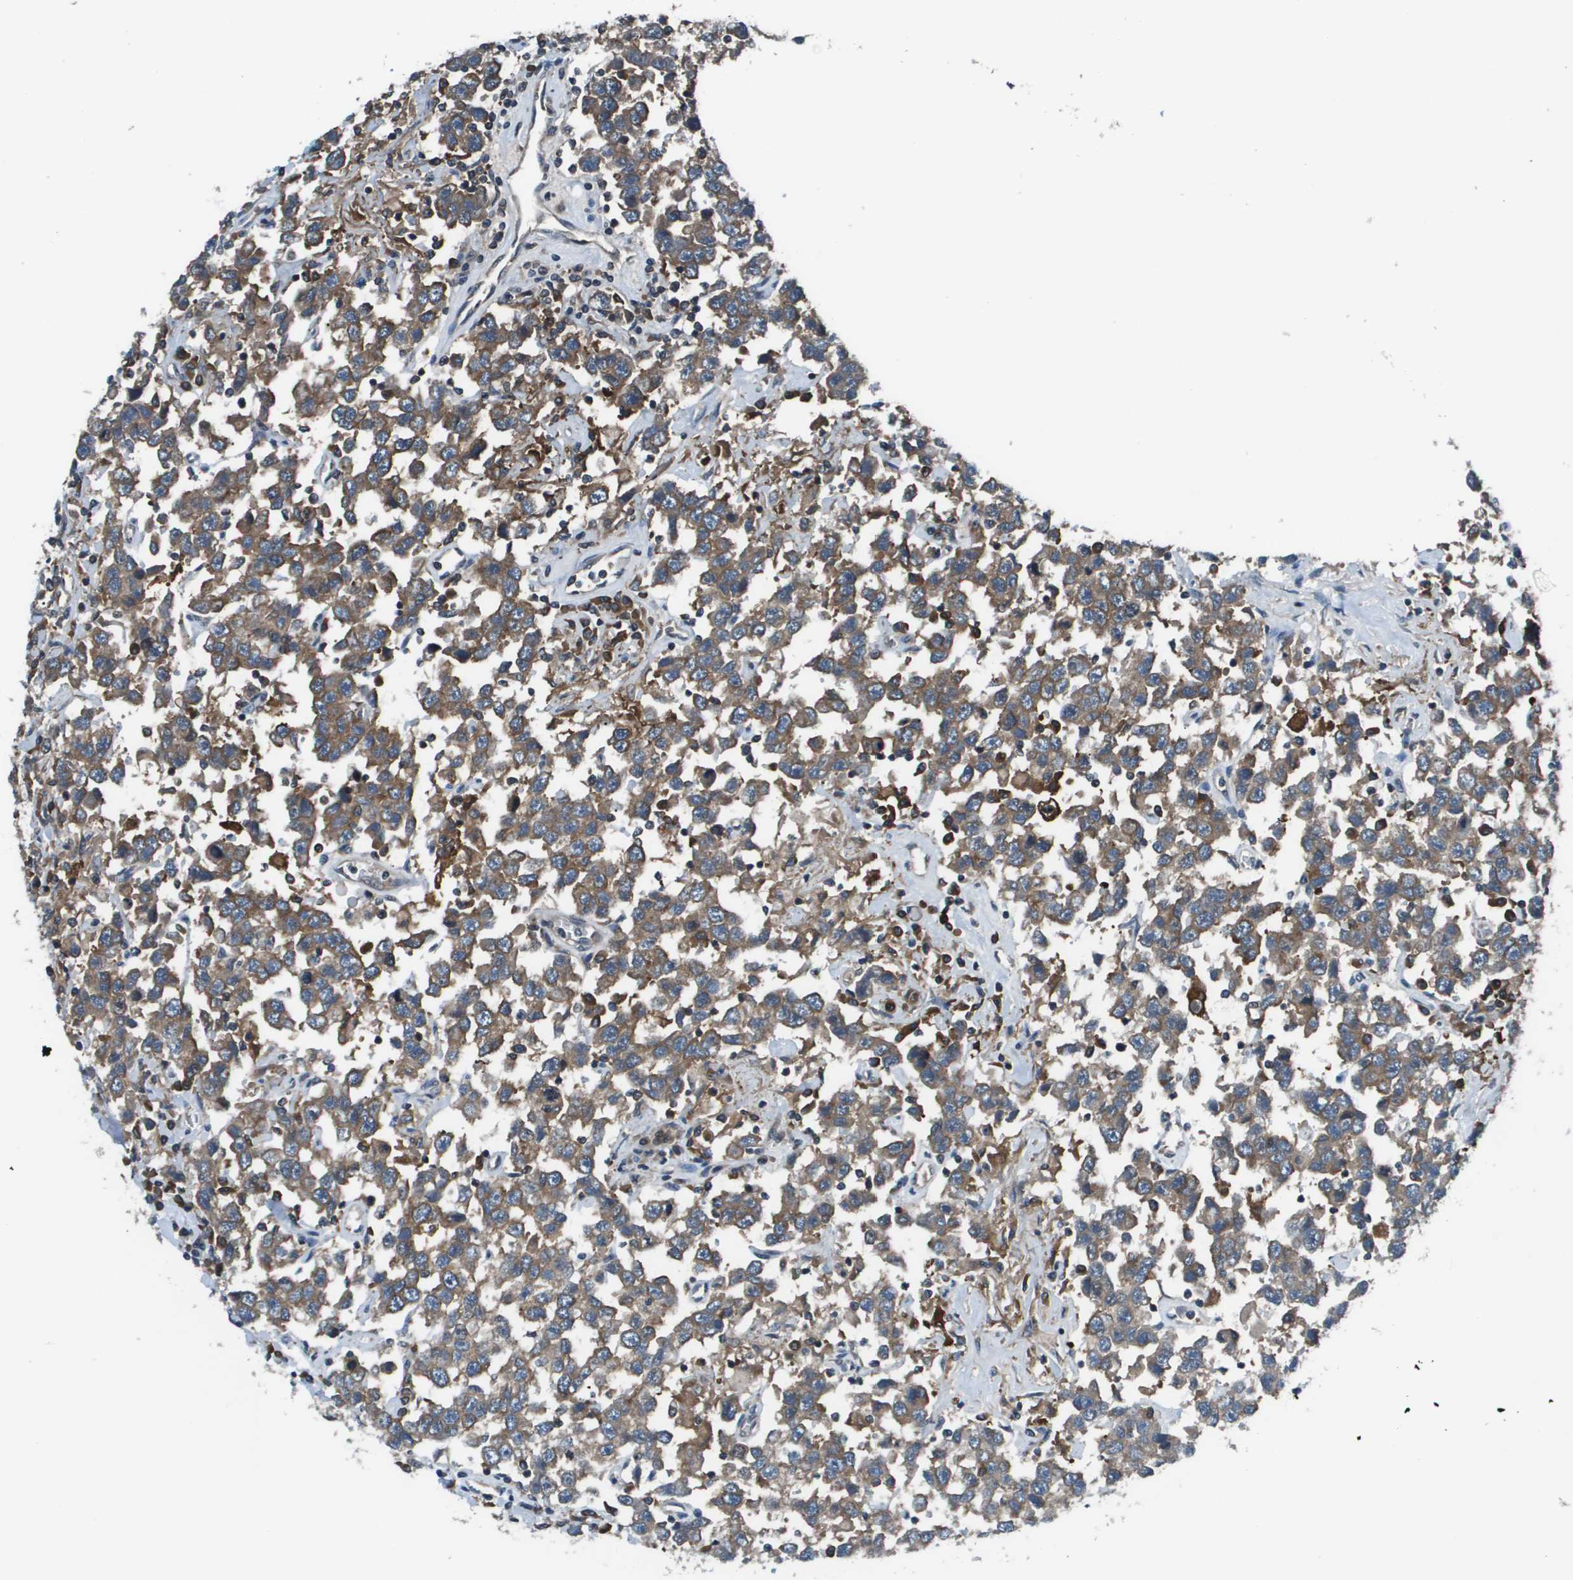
{"staining": {"intensity": "moderate", "quantity": ">75%", "location": "cytoplasmic/membranous"}, "tissue": "testis cancer", "cell_type": "Tumor cells", "image_type": "cancer", "snomed": [{"axis": "morphology", "description": "Seminoma, NOS"}, {"axis": "topography", "description": "Testis"}], "caption": "Tumor cells exhibit moderate cytoplasmic/membranous positivity in about >75% of cells in seminoma (testis). (DAB IHC, brown staining for protein, blue staining for nuclei).", "gene": "EIF3B", "patient": {"sex": "male", "age": 41}}